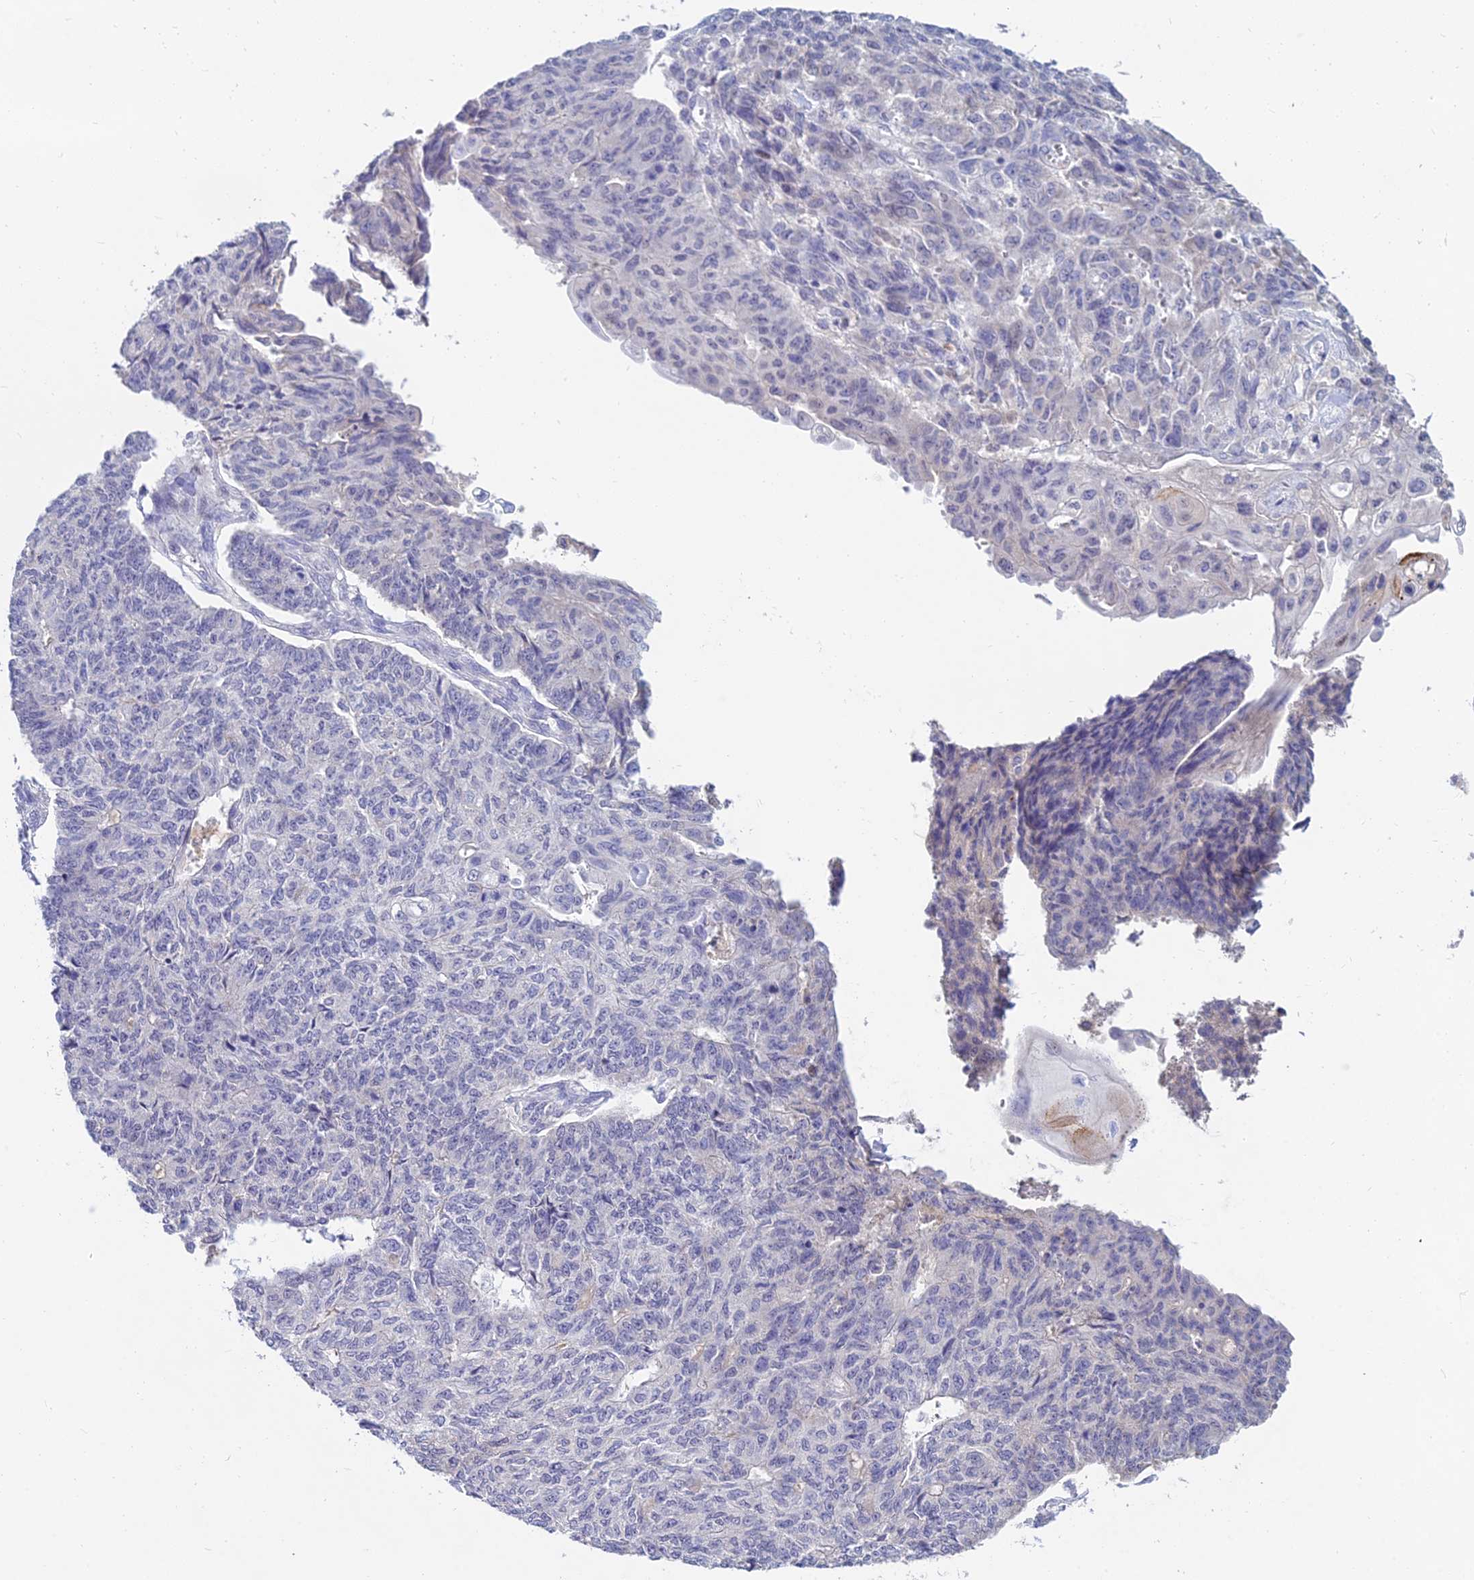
{"staining": {"intensity": "negative", "quantity": "none", "location": "none"}, "tissue": "endometrial cancer", "cell_type": "Tumor cells", "image_type": "cancer", "snomed": [{"axis": "morphology", "description": "Adenocarcinoma, NOS"}, {"axis": "topography", "description": "Endometrium"}], "caption": "High power microscopy photomicrograph of an immunohistochemistry (IHC) micrograph of endometrial adenocarcinoma, revealing no significant staining in tumor cells.", "gene": "GOLGA6D", "patient": {"sex": "female", "age": 32}}